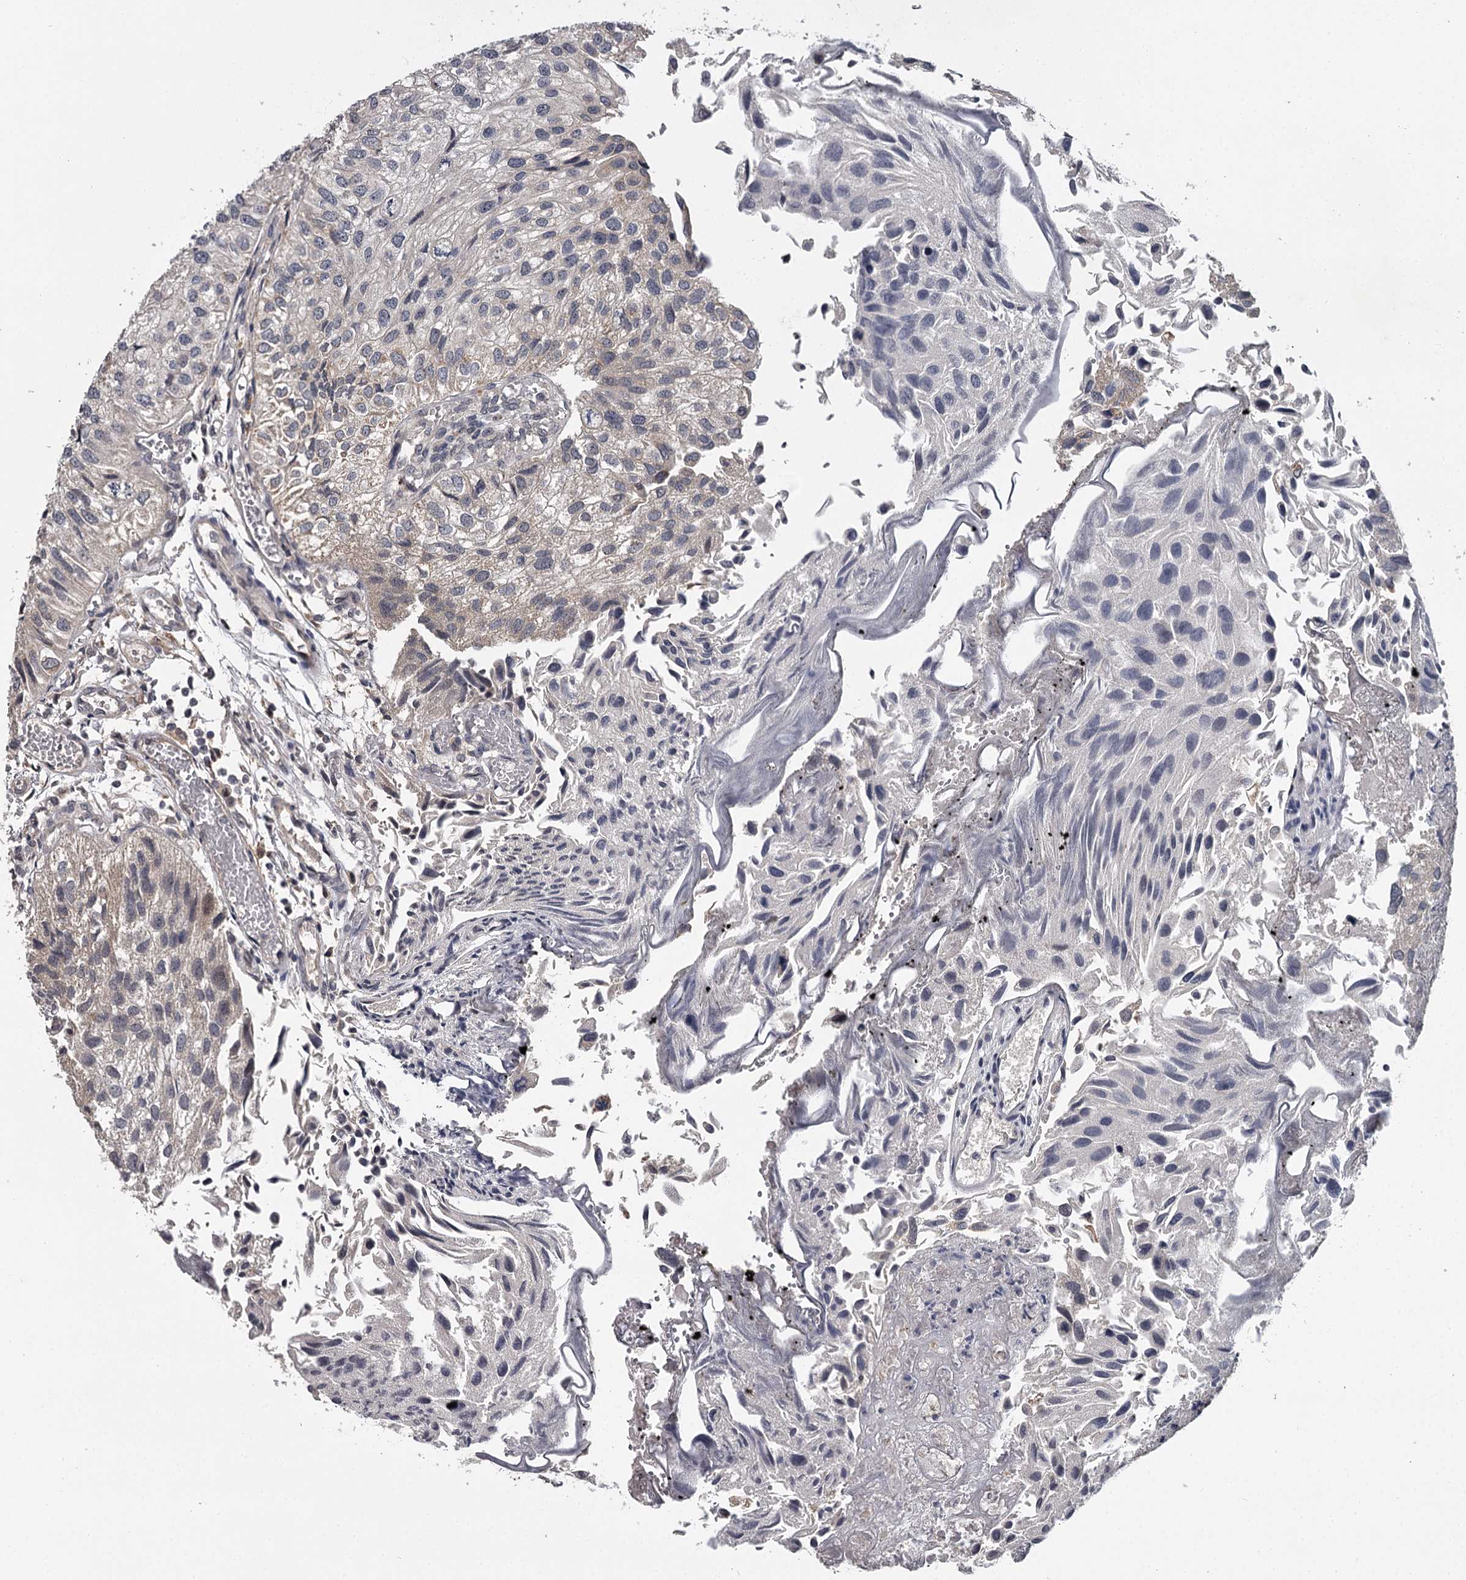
{"staining": {"intensity": "negative", "quantity": "none", "location": "none"}, "tissue": "urothelial cancer", "cell_type": "Tumor cells", "image_type": "cancer", "snomed": [{"axis": "morphology", "description": "Urothelial carcinoma, Low grade"}, {"axis": "topography", "description": "Urinary bladder"}], "caption": "Immunohistochemical staining of human urothelial cancer demonstrates no significant staining in tumor cells.", "gene": "CWF19L2", "patient": {"sex": "female", "age": 89}}